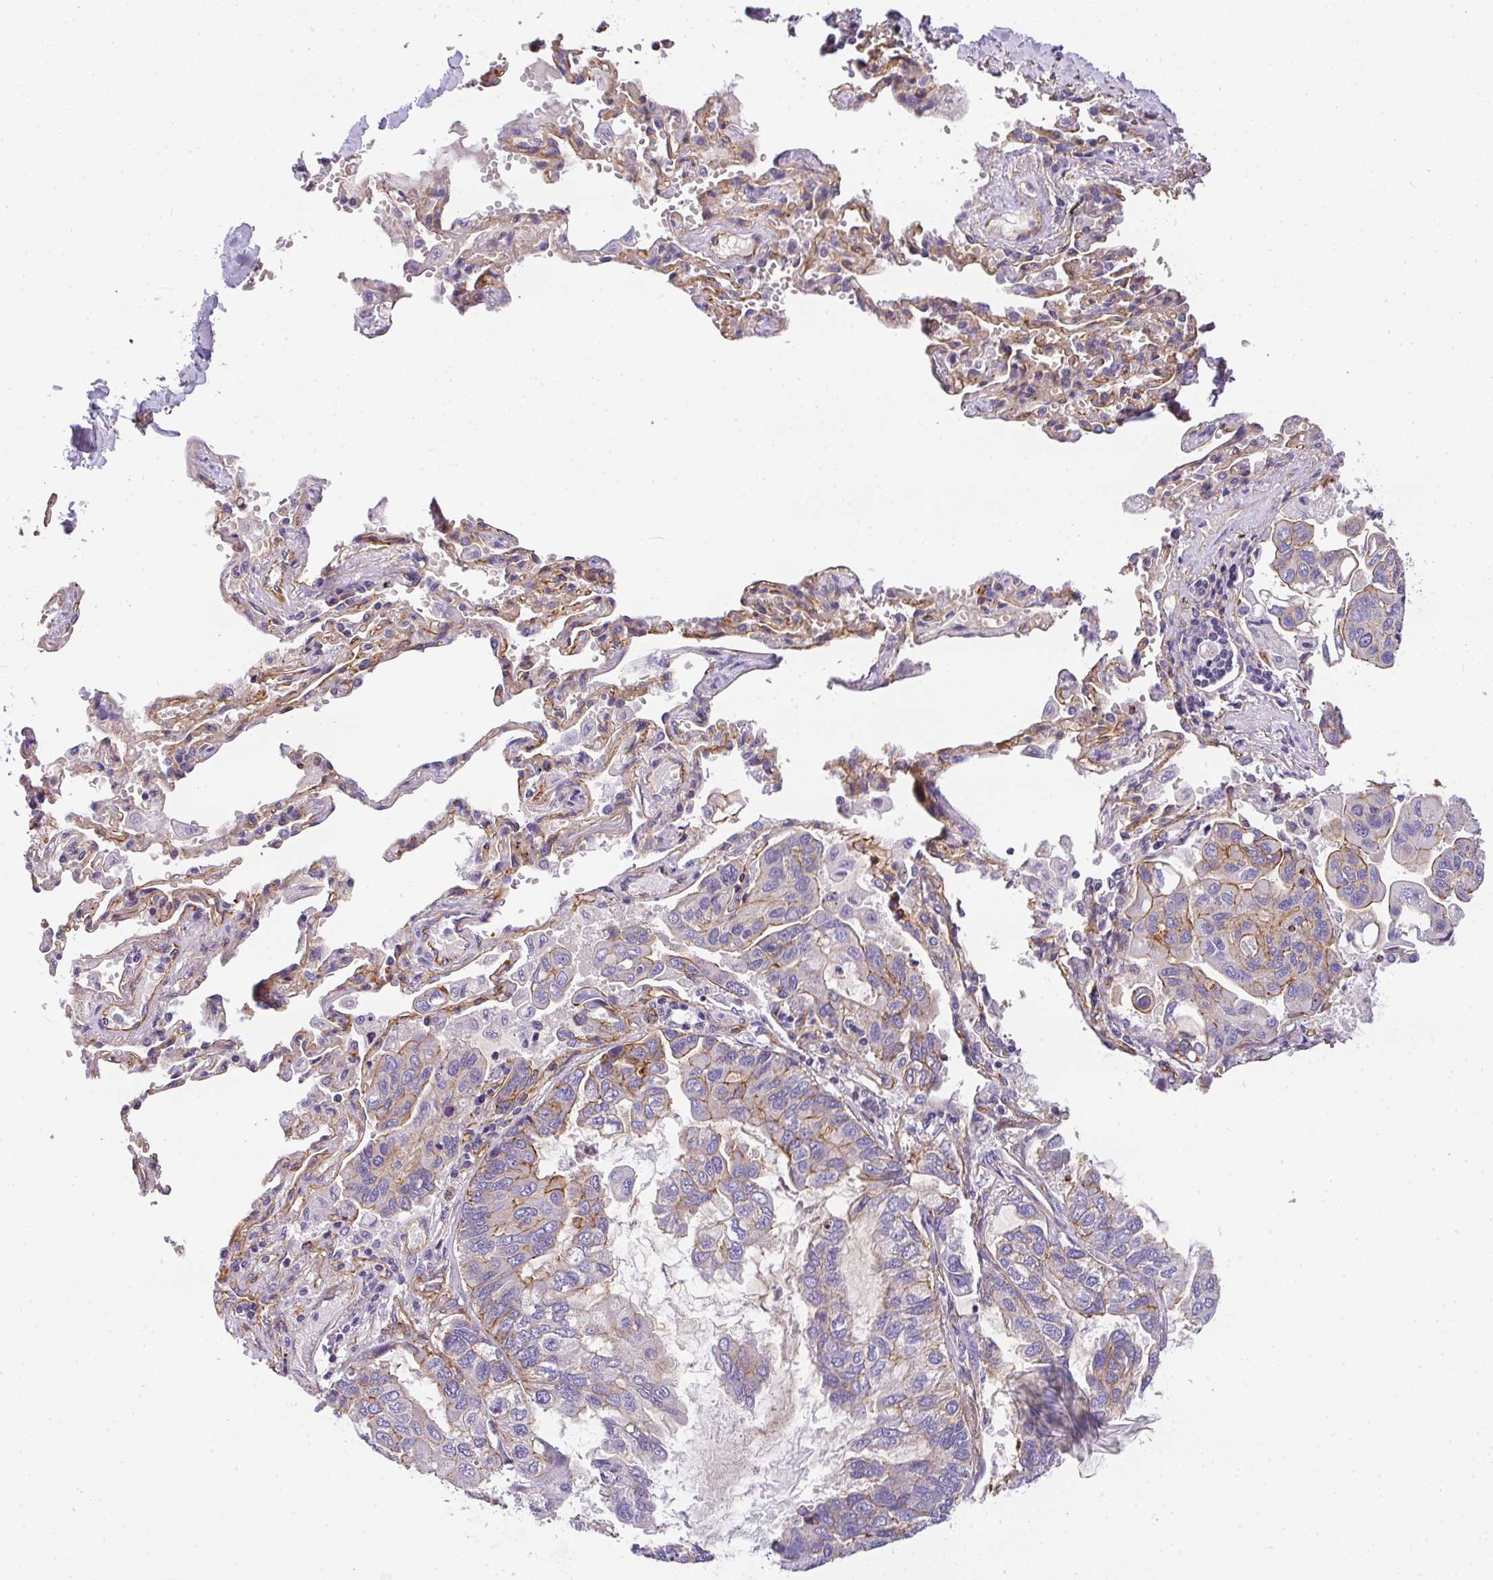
{"staining": {"intensity": "moderate", "quantity": "<25%", "location": "cytoplasmic/membranous"}, "tissue": "lung cancer", "cell_type": "Tumor cells", "image_type": "cancer", "snomed": [{"axis": "morphology", "description": "Adenocarcinoma, NOS"}, {"axis": "topography", "description": "Lung"}], "caption": "DAB immunohistochemical staining of adenocarcinoma (lung) displays moderate cytoplasmic/membranous protein expression in about <25% of tumor cells. The staining was performed using DAB (3,3'-diaminobenzidine) to visualize the protein expression in brown, while the nuclei were stained in blue with hematoxylin (Magnification: 20x).", "gene": "OR11H4", "patient": {"sex": "male", "age": 64}}